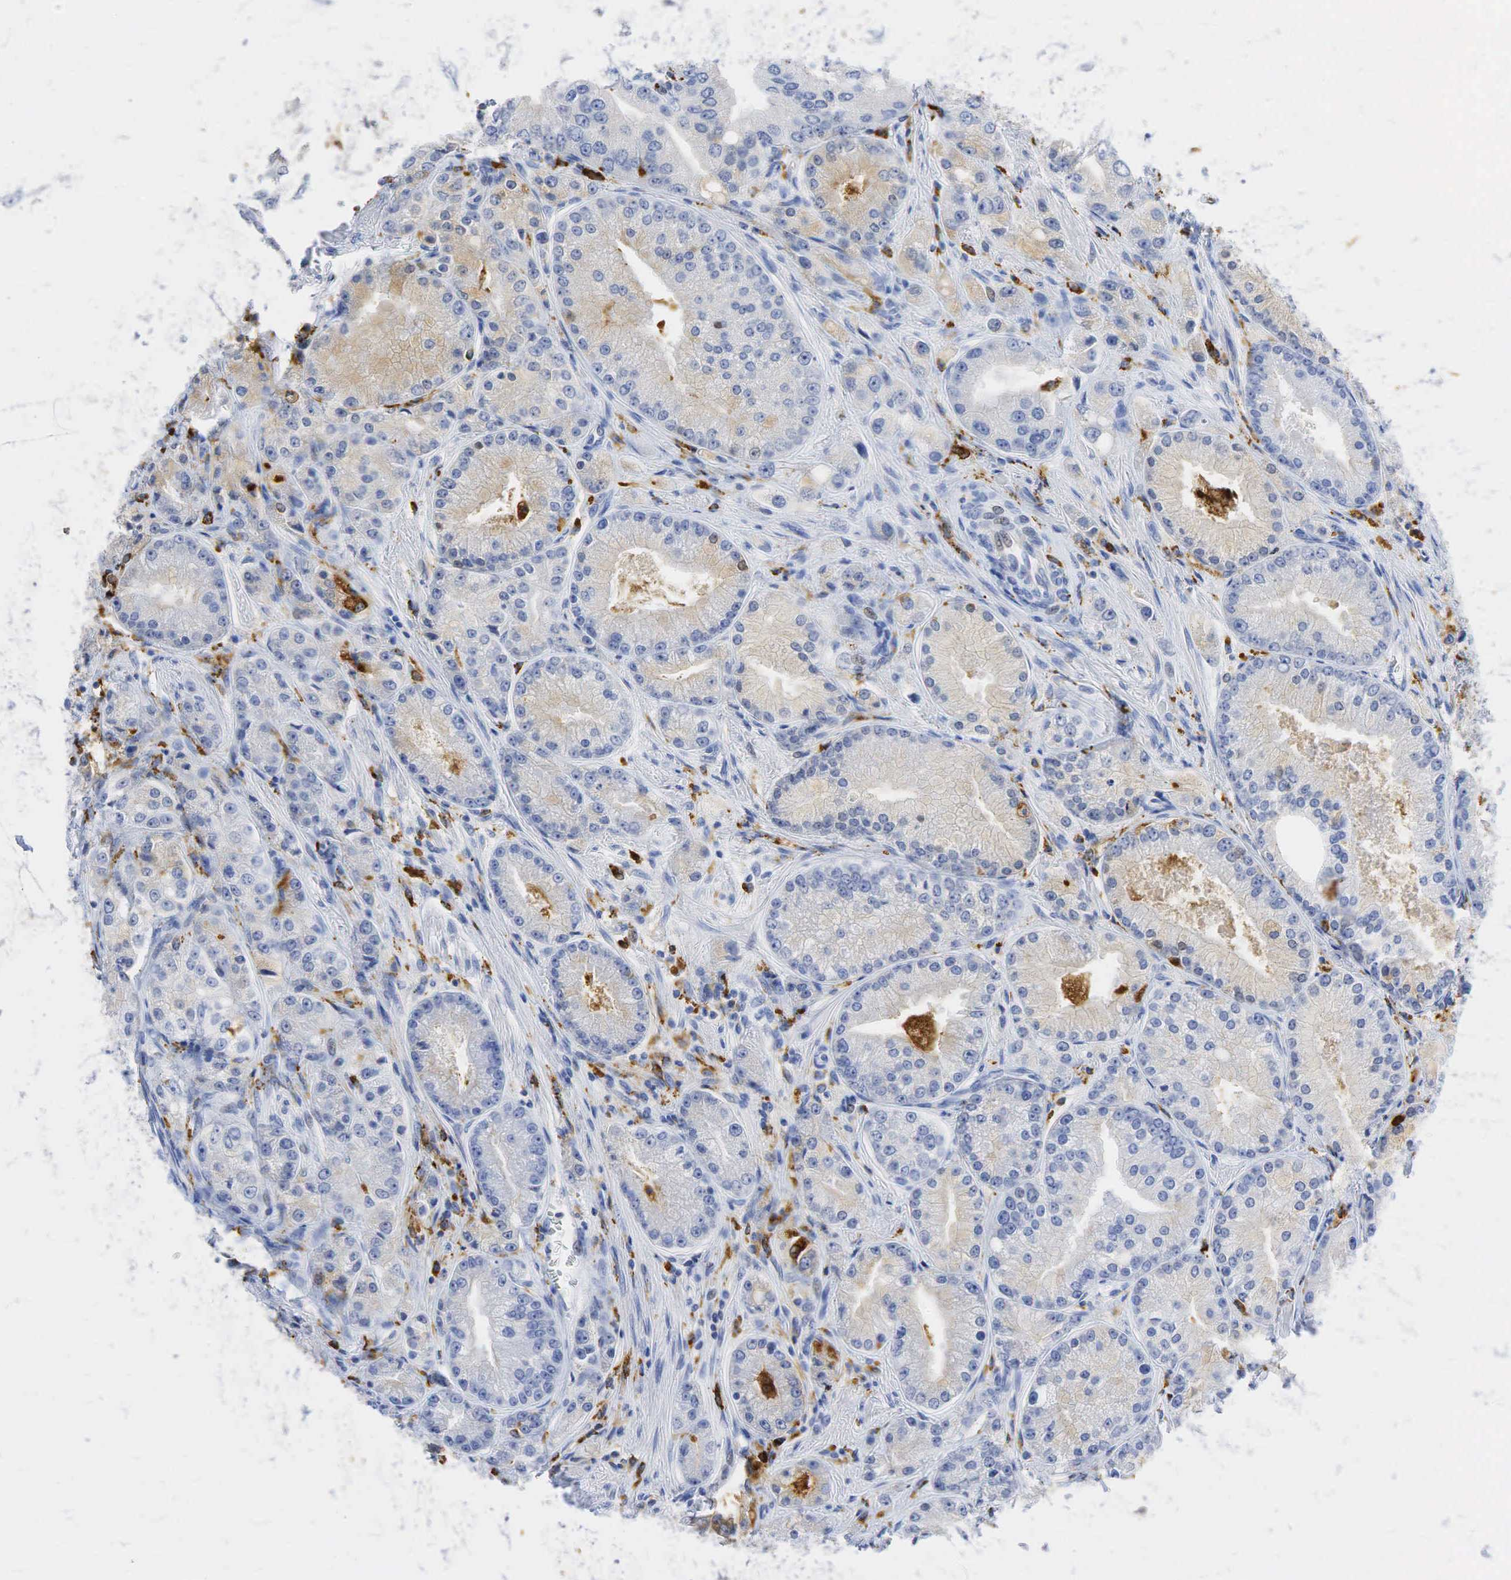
{"staining": {"intensity": "weak", "quantity": "<25%", "location": "cytoplasmic/membranous,nuclear"}, "tissue": "prostate cancer", "cell_type": "Tumor cells", "image_type": "cancer", "snomed": [{"axis": "morphology", "description": "Adenocarcinoma, Medium grade"}, {"axis": "topography", "description": "Prostate"}], "caption": "A photomicrograph of human prostate cancer is negative for staining in tumor cells.", "gene": "CD68", "patient": {"sex": "male", "age": 72}}